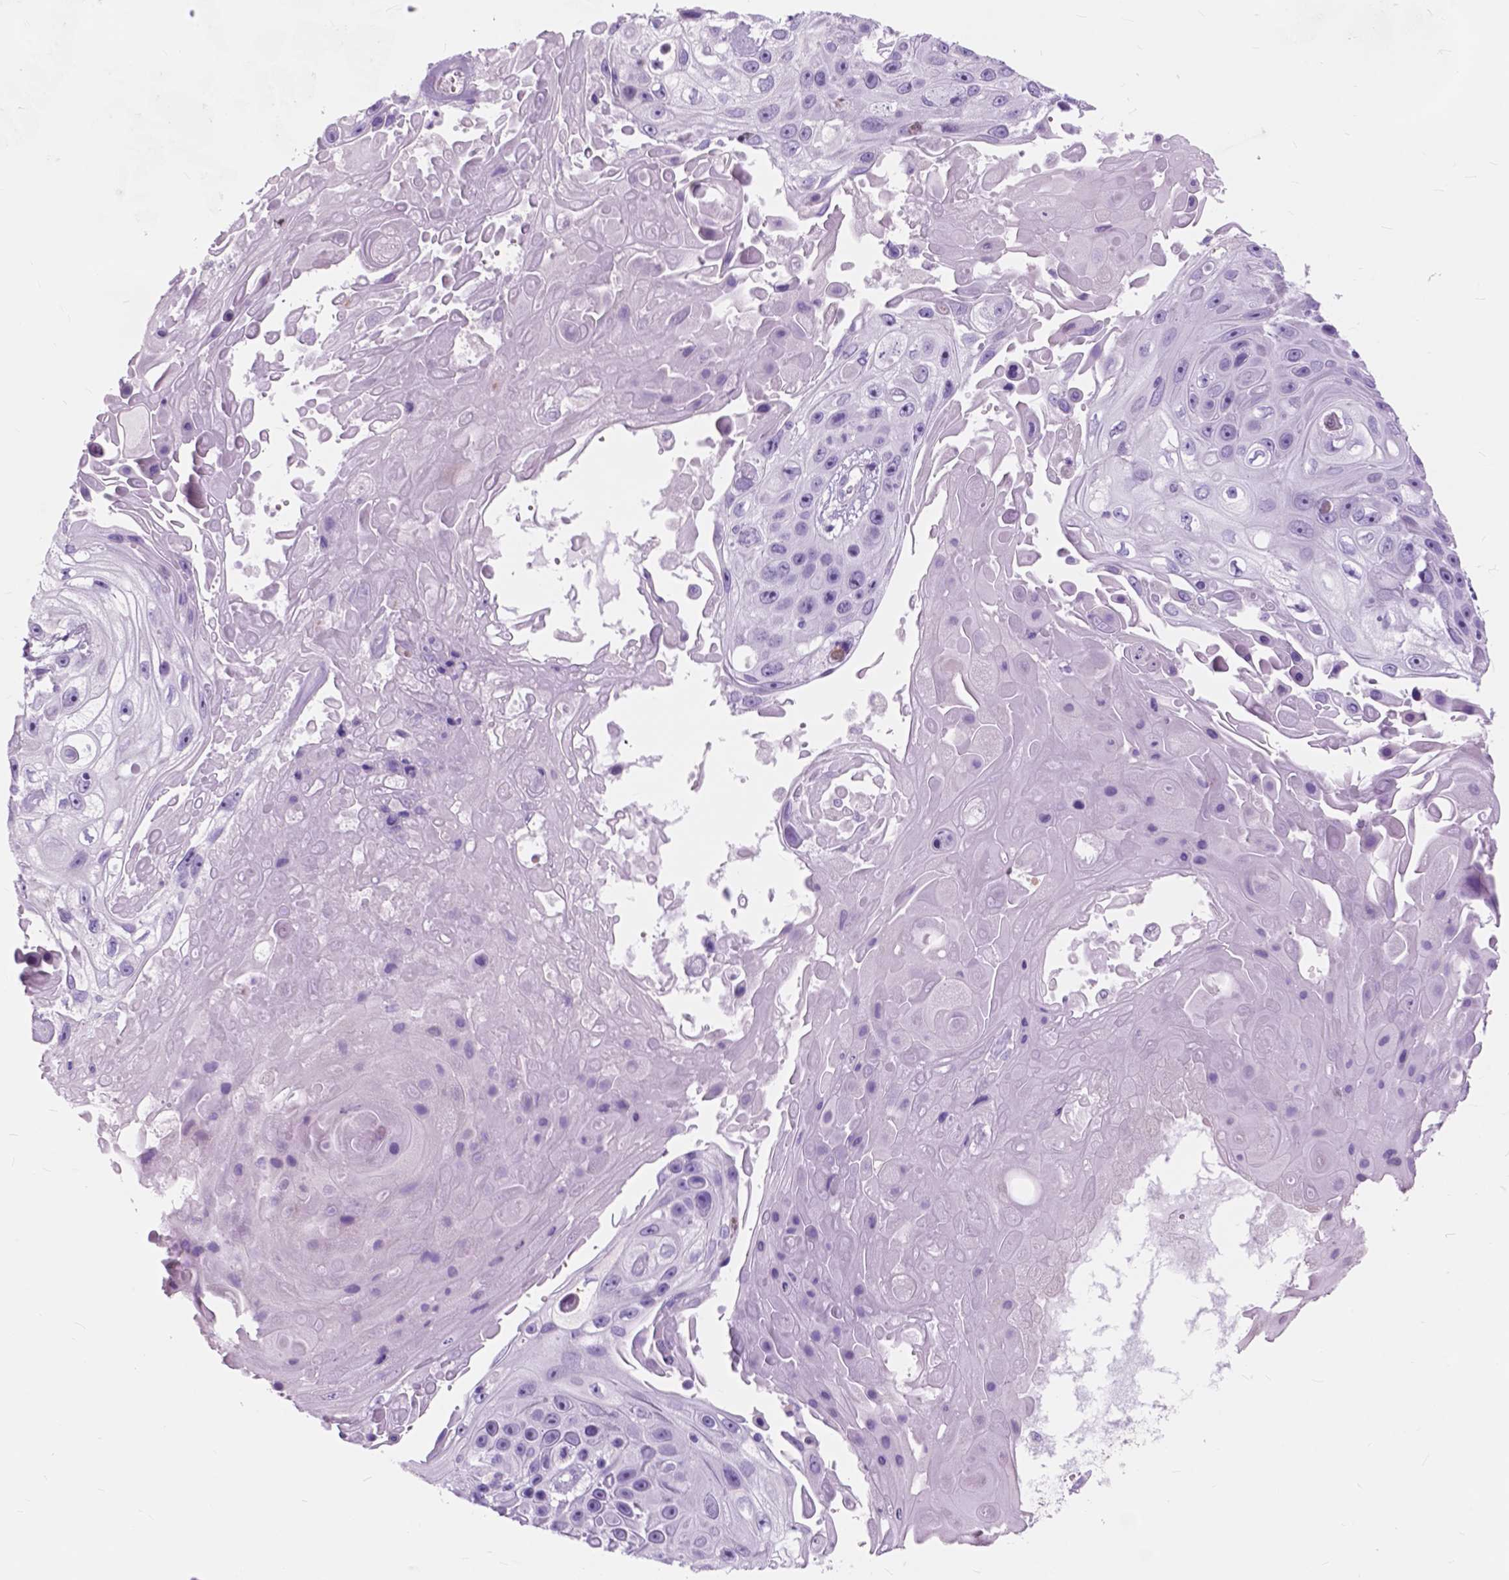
{"staining": {"intensity": "negative", "quantity": "none", "location": "none"}, "tissue": "skin cancer", "cell_type": "Tumor cells", "image_type": "cancer", "snomed": [{"axis": "morphology", "description": "Squamous cell carcinoma, NOS"}, {"axis": "topography", "description": "Skin"}], "caption": "High magnification brightfield microscopy of skin cancer (squamous cell carcinoma) stained with DAB (3,3'-diaminobenzidine) (brown) and counterstained with hematoxylin (blue): tumor cells show no significant positivity.", "gene": "FXYD2", "patient": {"sex": "male", "age": 82}}